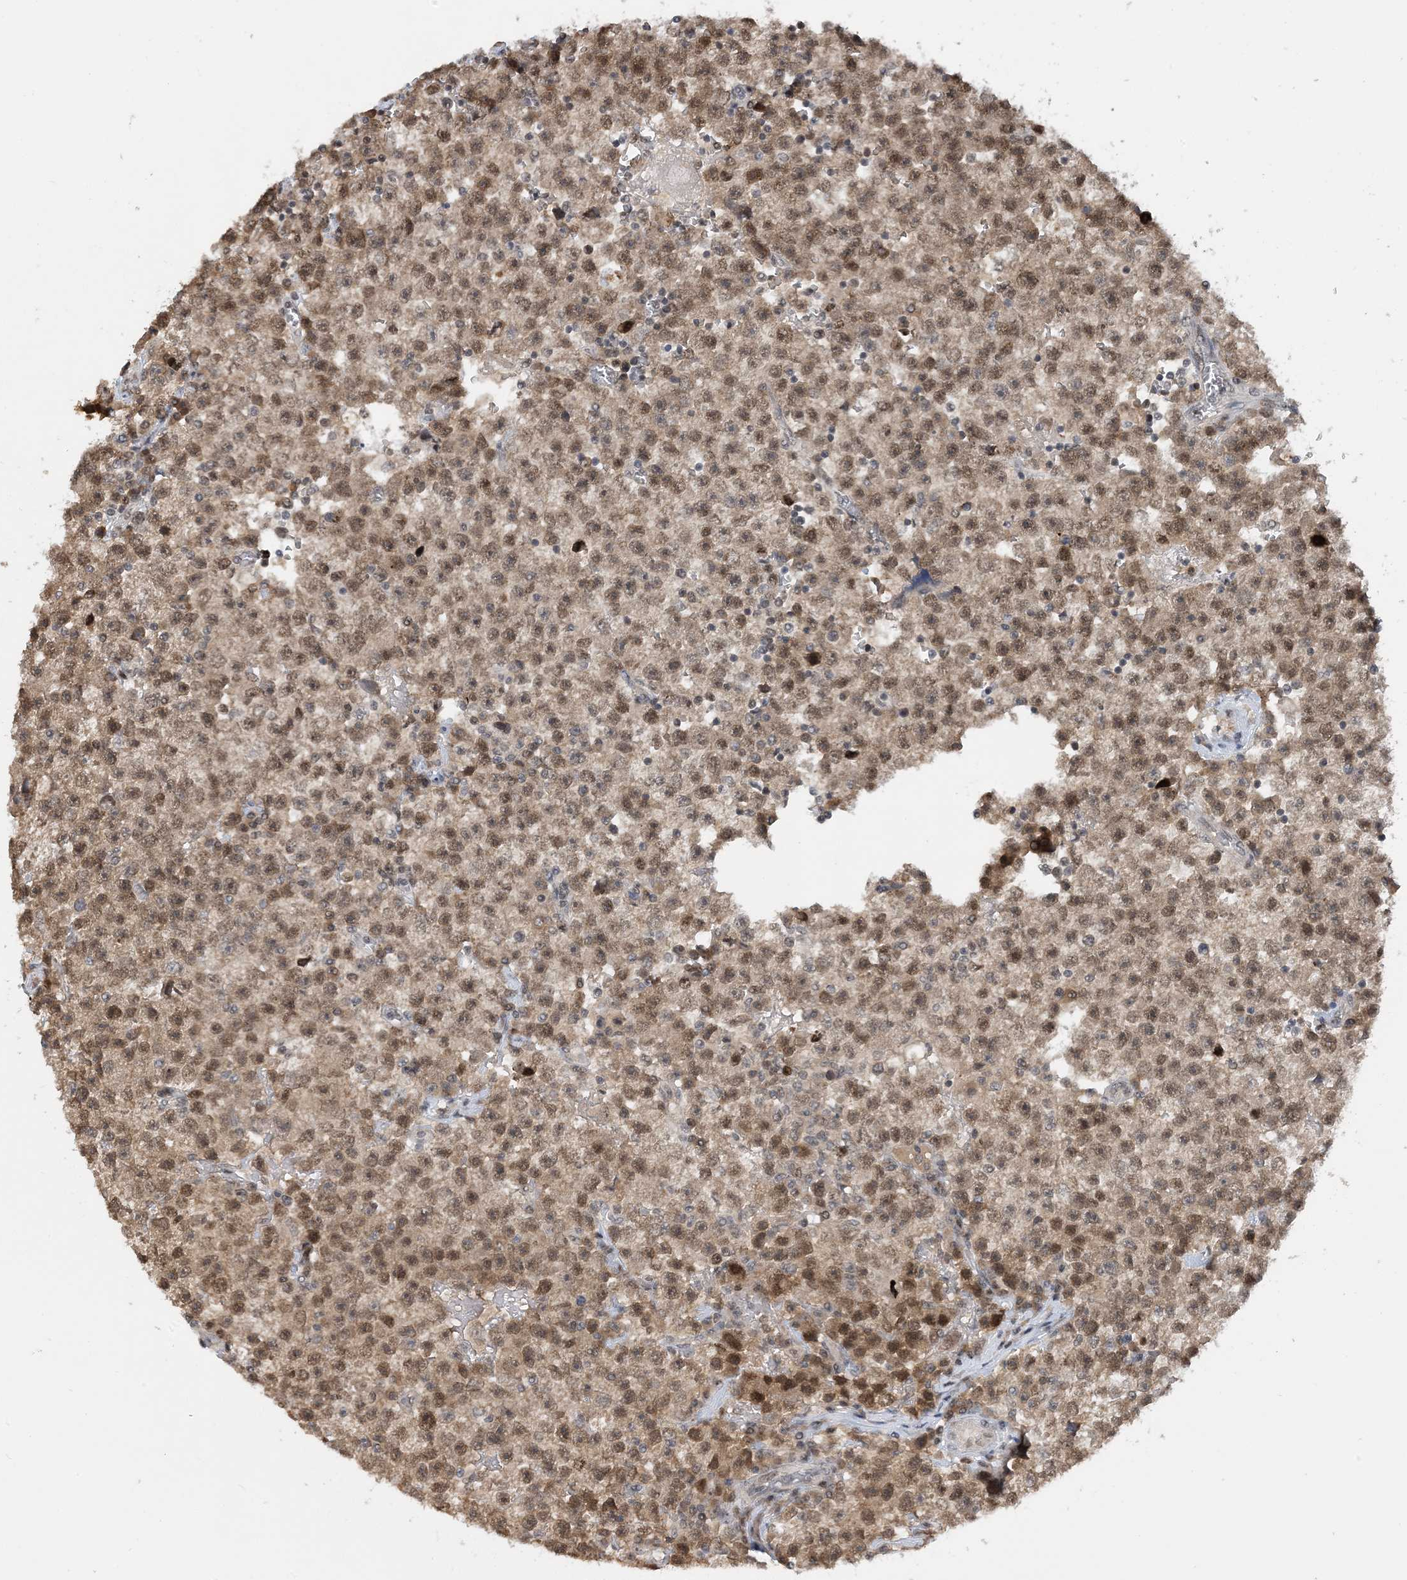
{"staining": {"intensity": "moderate", "quantity": ">75%", "location": "nuclear"}, "tissue": "testis cancer", "cell_type": "Tumor cells", "image_type": "cancer", "snomed": [{"axis": "morphology", "description": "Seminoma, NOS"}, {"axis": "topography", "description": "Testis"}], "caption": "Immunohistochemical staining of human testis cancer displays moderate nuclear protein expression in about >75% of tumor cells.", "gene": "ACYP2", "patient": {"sex": "male", "age": 22}}